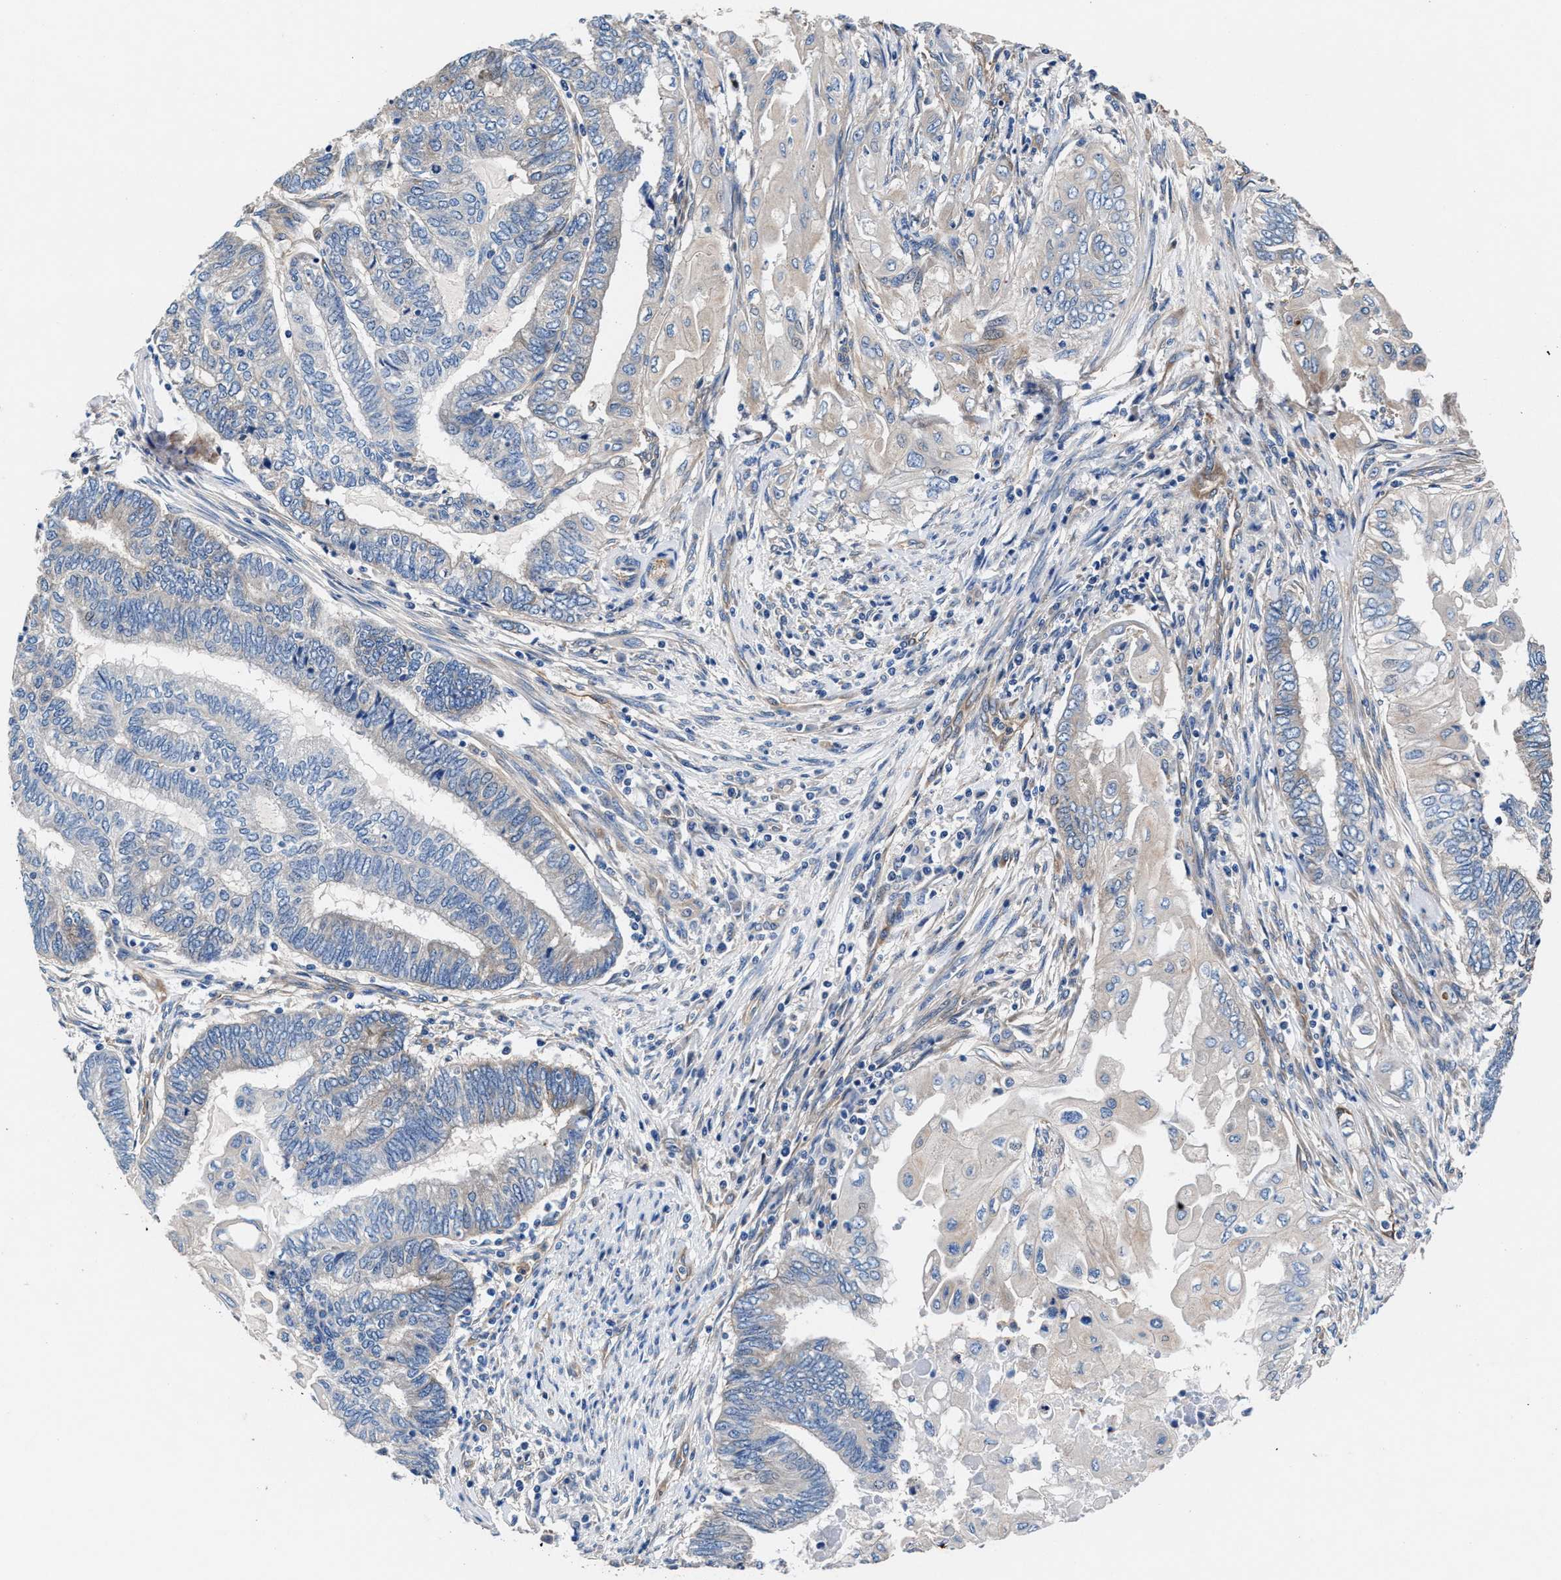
{"staining": {"intensity": "negative", "quantity": "none", "location": "none"}, "tissue": "endometrial cancer", "cell_type": "Tumor cells", "image_type": "cancer", "snomed": [{"axis": "morphology", "description": "Adenocarcinoma, NOS"}, {"axis": "topography", "description": "Uterus"}, {"axis": "topography", "description": "Endometrium"}], "caption": "Histopathology image shows no significant protein staining in tumor cells of endometrial cancer.", "gene": "SH3GL1", "patient": {"sex": "female", "age": 70}}